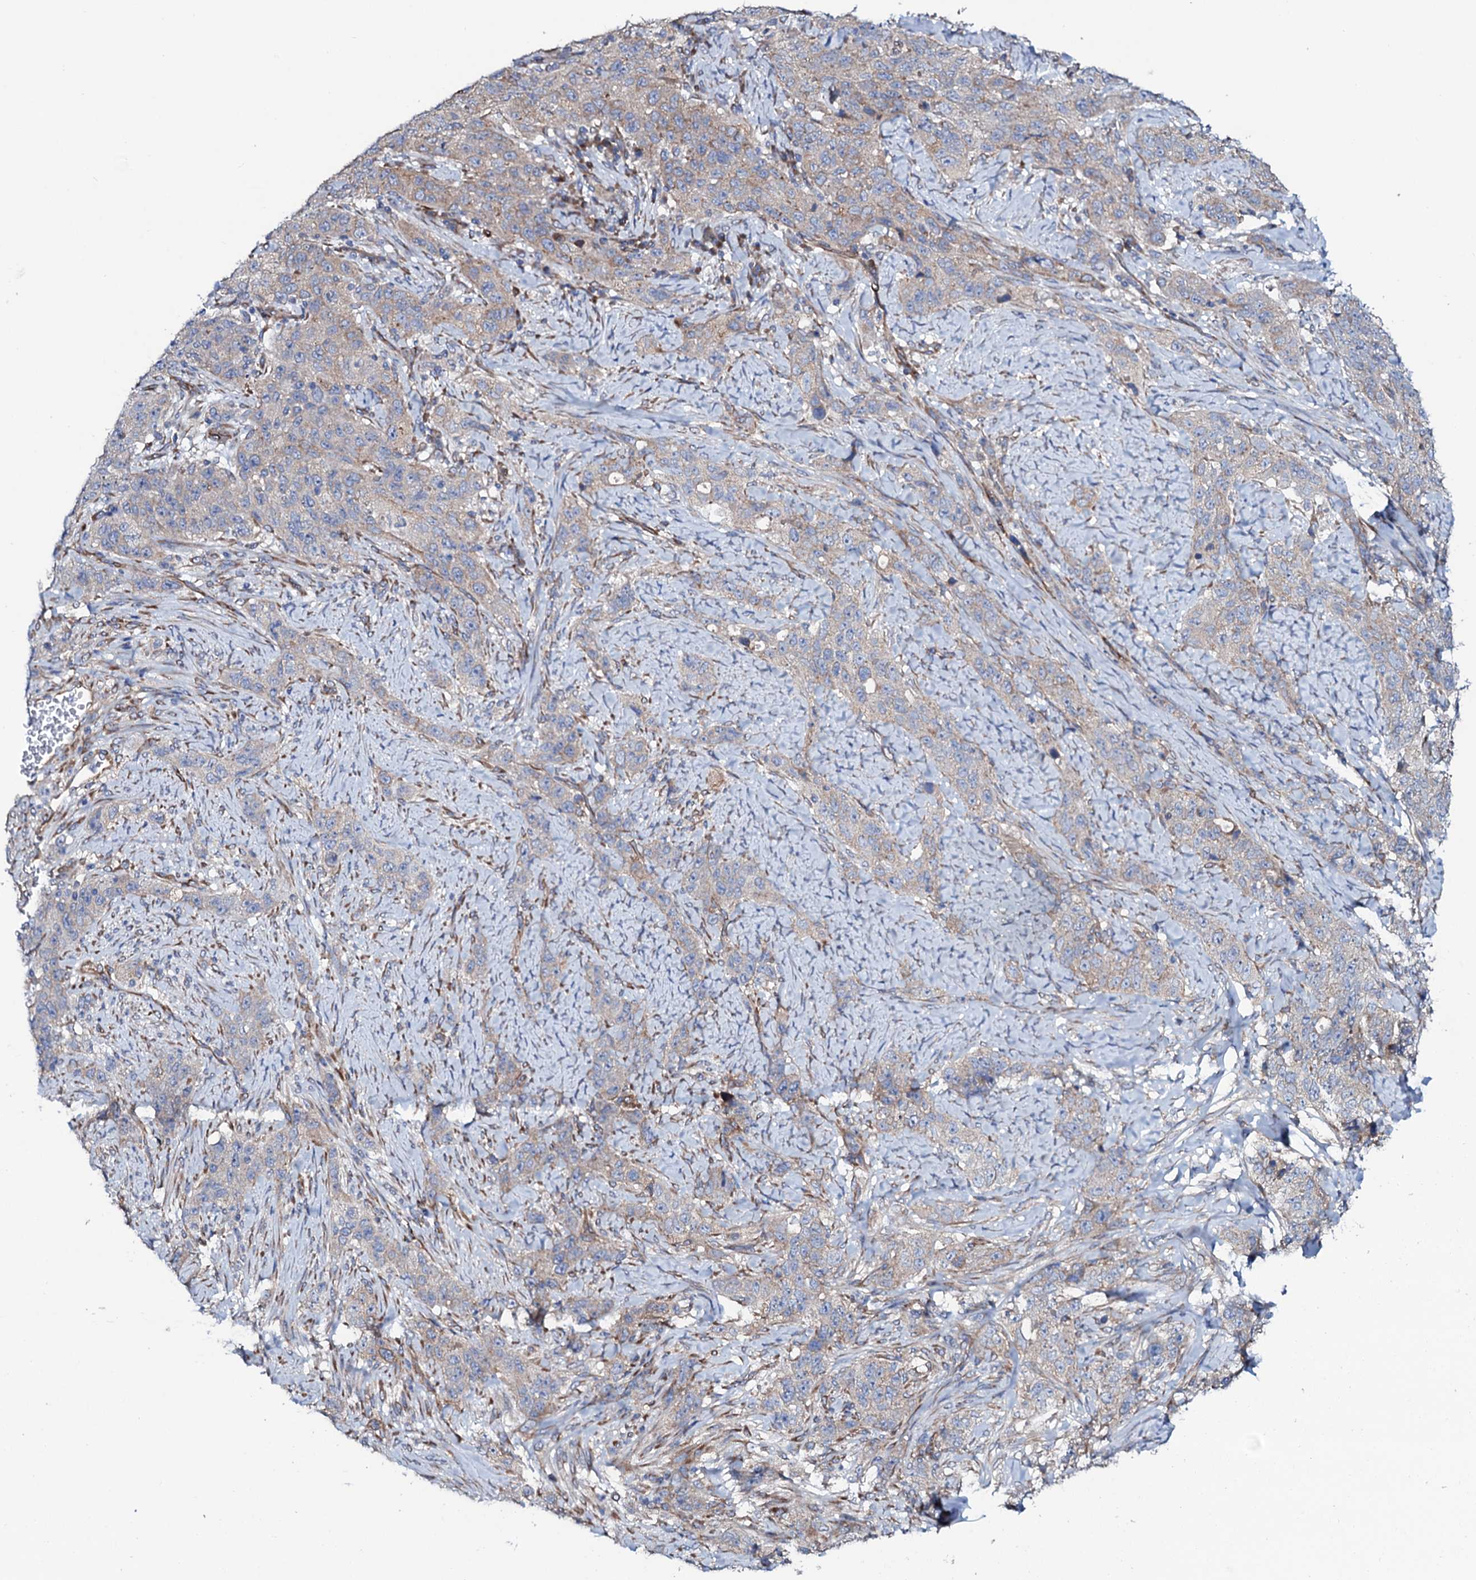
{"staining": {"intensity": "weak", "quantity": "25%-75%", "location": "cytoplasmic/membranous"}, "tissue": "stomach cancer", "cell_type": "Tumor cells", "image_type": "cancer", "snomed": [{"axis": "morphology", "description": "Adenocarcinoma, NOS"}, {"axis": "topography", "description": "Stomach"}], "caption": "The image reveals immunohistochemical staining of stomach cancer. There is weak cytoplasmic/membranous positivity is identified in about 25%-75% of tumor cells.", "gene": "STARD13", "patient": {"sex": "male", "age": 48}}